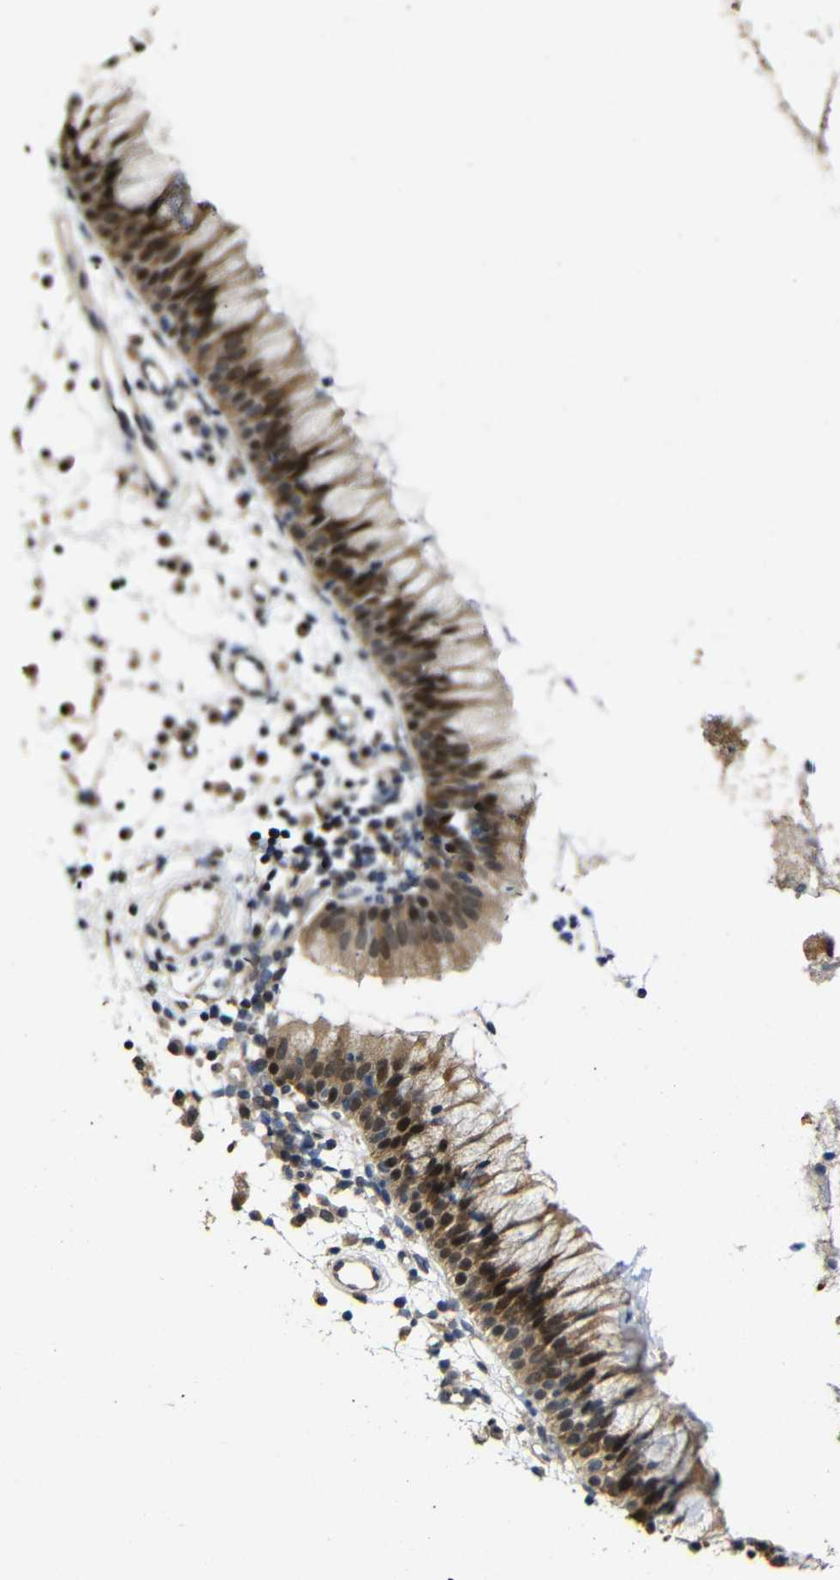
{"staining": {"intensity": "moderate", "quantity": ">75%", "location": "cytoplasmic/membranous"}, "tissue": "nasopharynx", "cell_type": "Respiratory epithelial cells", "image_type": "normal", "snomed": [{"axis": "morphology", "description": "Normal tissue, NOS"}, {"axis": "topography", "description": "Nasopharynx"}], "caption": "Immunohistochemical staining of normal nasopharynx shows moderate cytoplasmic/membranous protein expression in about >75% of respiratory epithelial cells. (DAB (3,3'-diaminobenzidine) = brown stain, brightfield microscopy at high magnification).", "gene": "ATG12", "patient": {"sex": "male", "age": 21}}